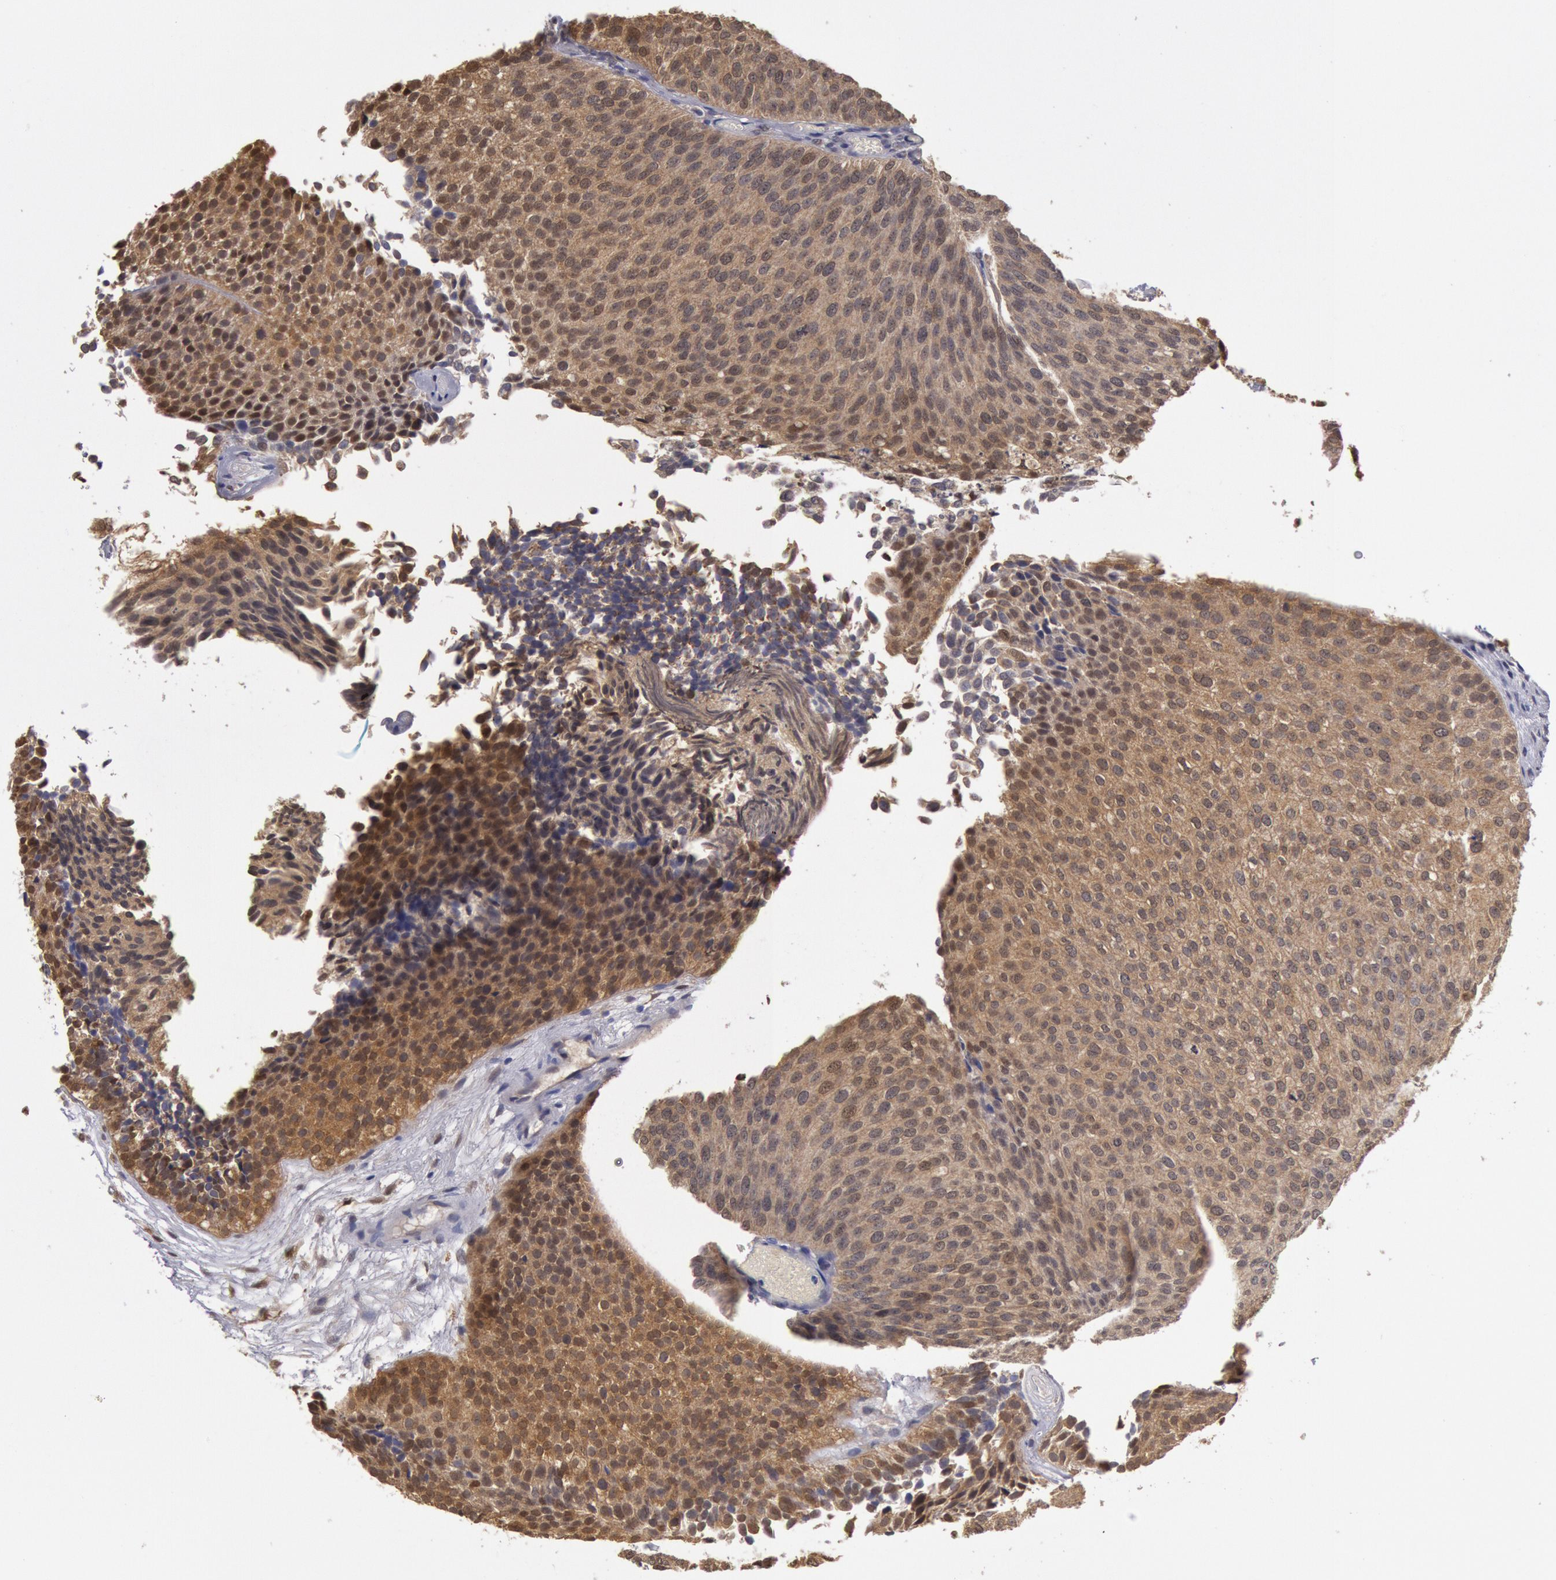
{"staining": {"intensity": "moderate", "quantity": ">75%", "location": "cytoplasmic/membranous"}, "tissue": "urothelial cancer", "cell_type": "Tumor cells", "image_type": "cancer", "snomed": [{"axis": "morphology", "description": "Urothelial carcinoma, Low grade"}, {"axis": "topography", "description": "Urinary bladder"}], "caption": "Immunohistochemistry (IHC) micrograph of urothelial cancer stained for a protein (brown), which reveals medium levels of moderate cytoplasmic/membranous positivity in about >75% of tumor cells.", "gene": "MPST", "patient": {"sex": "male", "age": 84}}